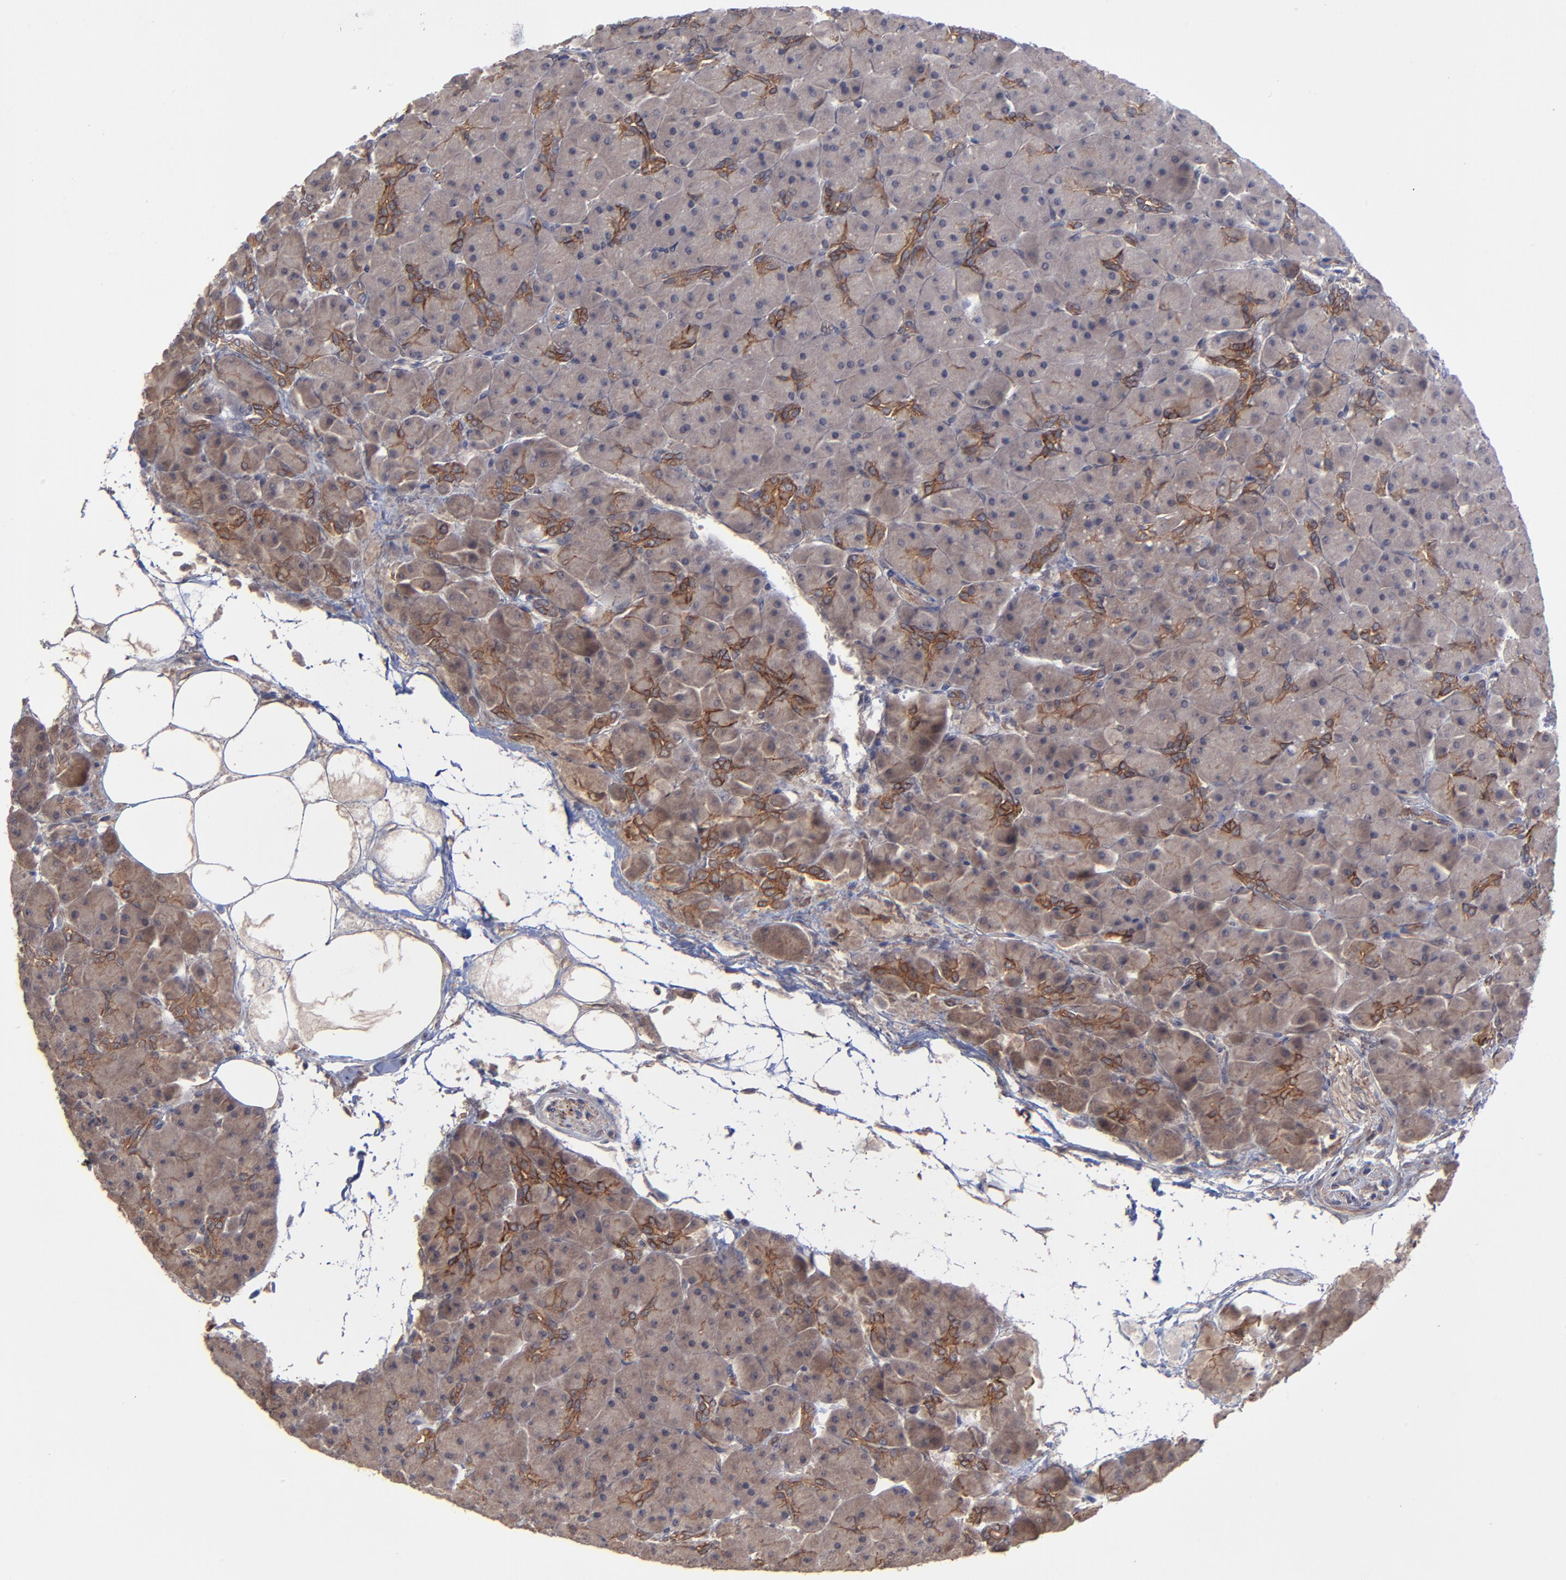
{"staining": {"intensity": "weak", "quantity": ">75%", "location": "cytoplasmic/membranous"}, "tissue": "pancreas", "cell_type": "Exocrine glandular cells", "image_type": "normal", "snomed": [{"axis": "morphology", "description": "Normal tissue, NOS"}, {"axis": "topography", "description": "Pancreas"}], "caption": "Weak cytoplasmic/membranous staining for a protein is present in about >75% of exocrine glandular cells of unremarkable pancreas using immunohistochemistry.", "gene": "ZNF780A", "patient": {"sex": "male", "age": 66}}